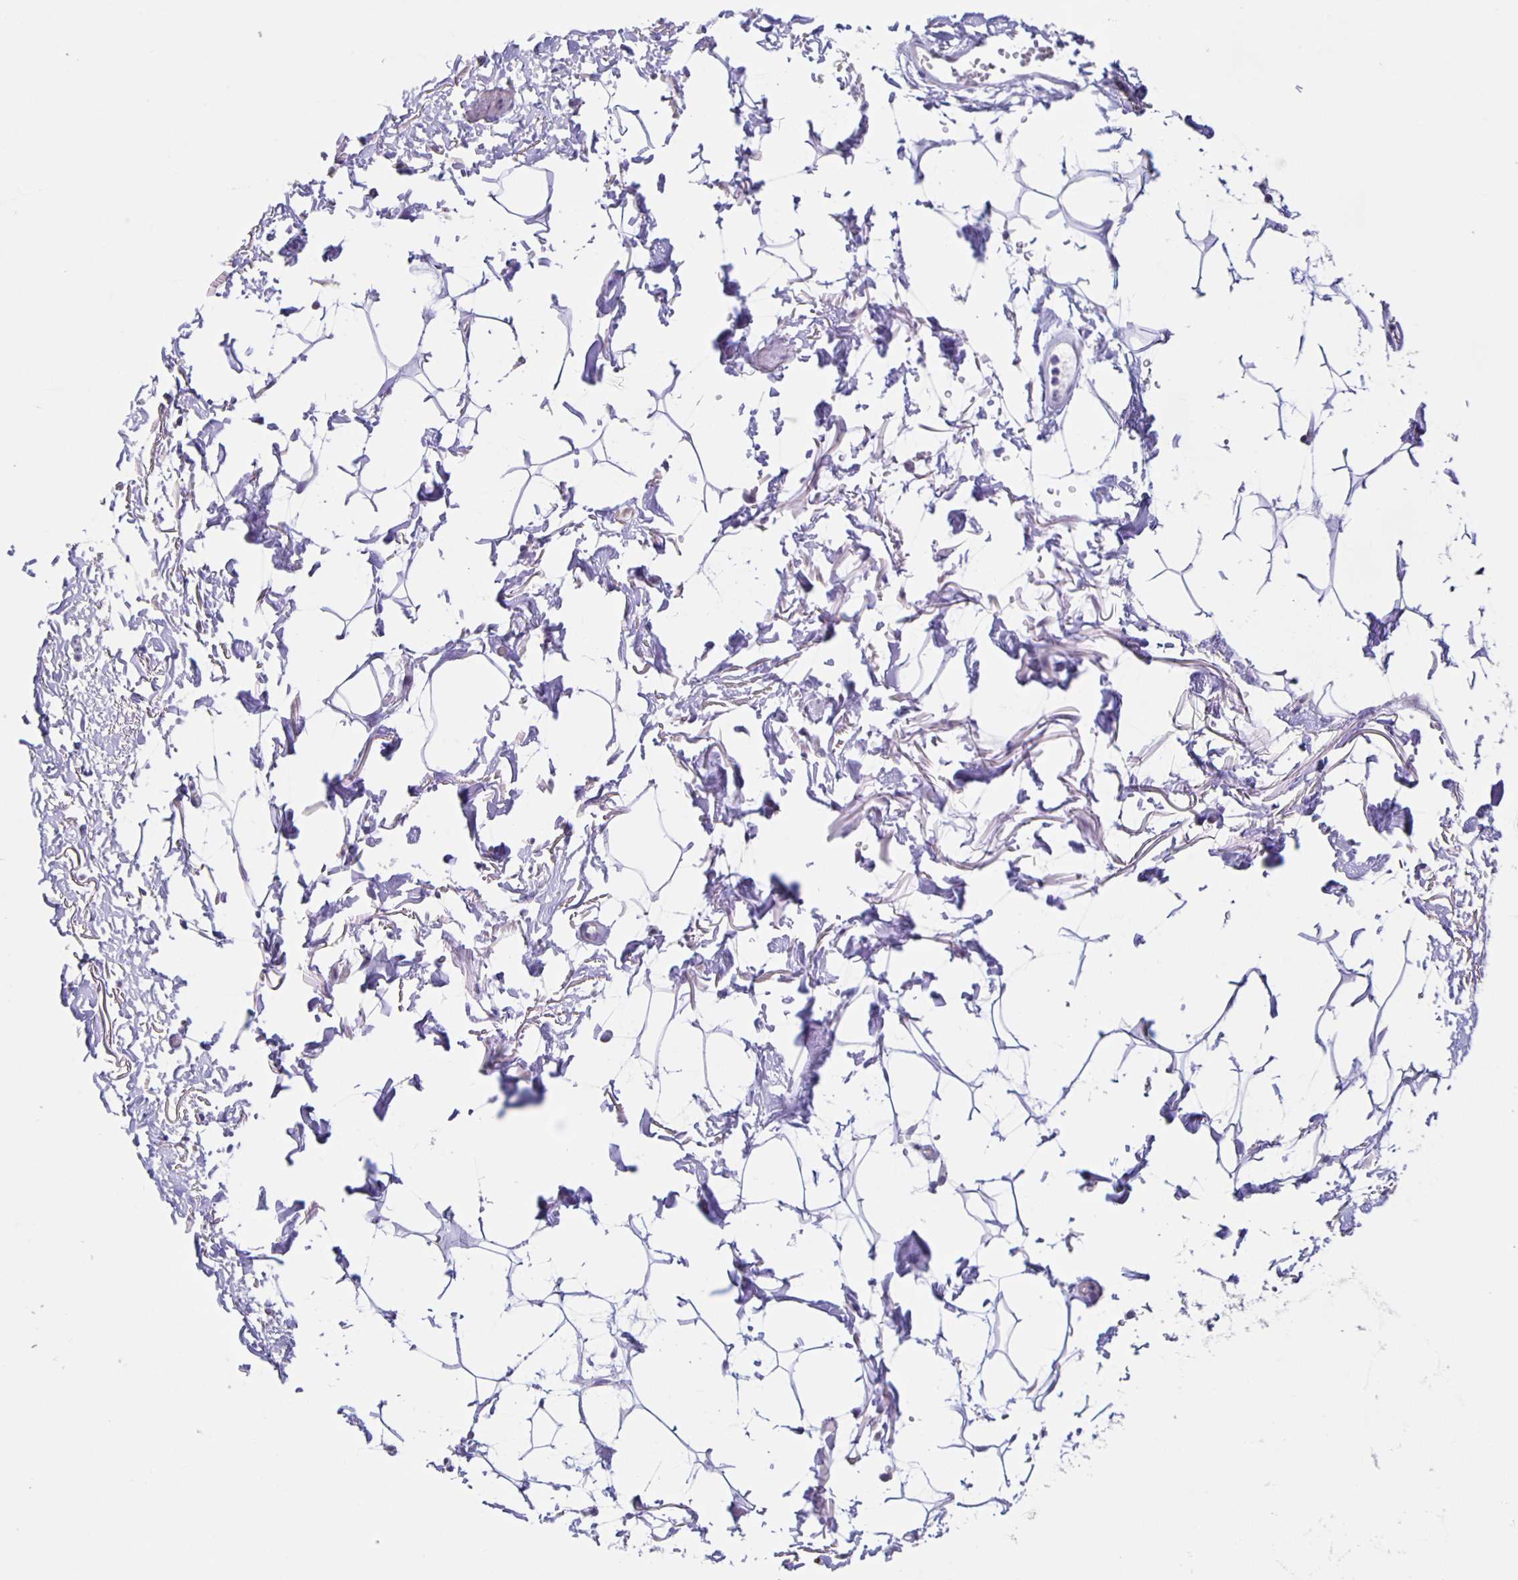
{"staining": {"intensity": "negative", "quantity": "none", "location": "none"}, "tissue": "adipose tissue", "cell_type": "Adipocytes", "image_type": "normal", "snomed": [{"axis": "morphology", "description": "Normal tissue, NOS"}, {"axis": "topography", "description": "Anal"}, {"axis": "topography", "description": "Peripheral nerve tissue"}], "caption": "Adipocytes show no significant expression in normal adipose tissue.", "gene": "SLC12A3", "patient": {"sex": "male", "age": 78}}